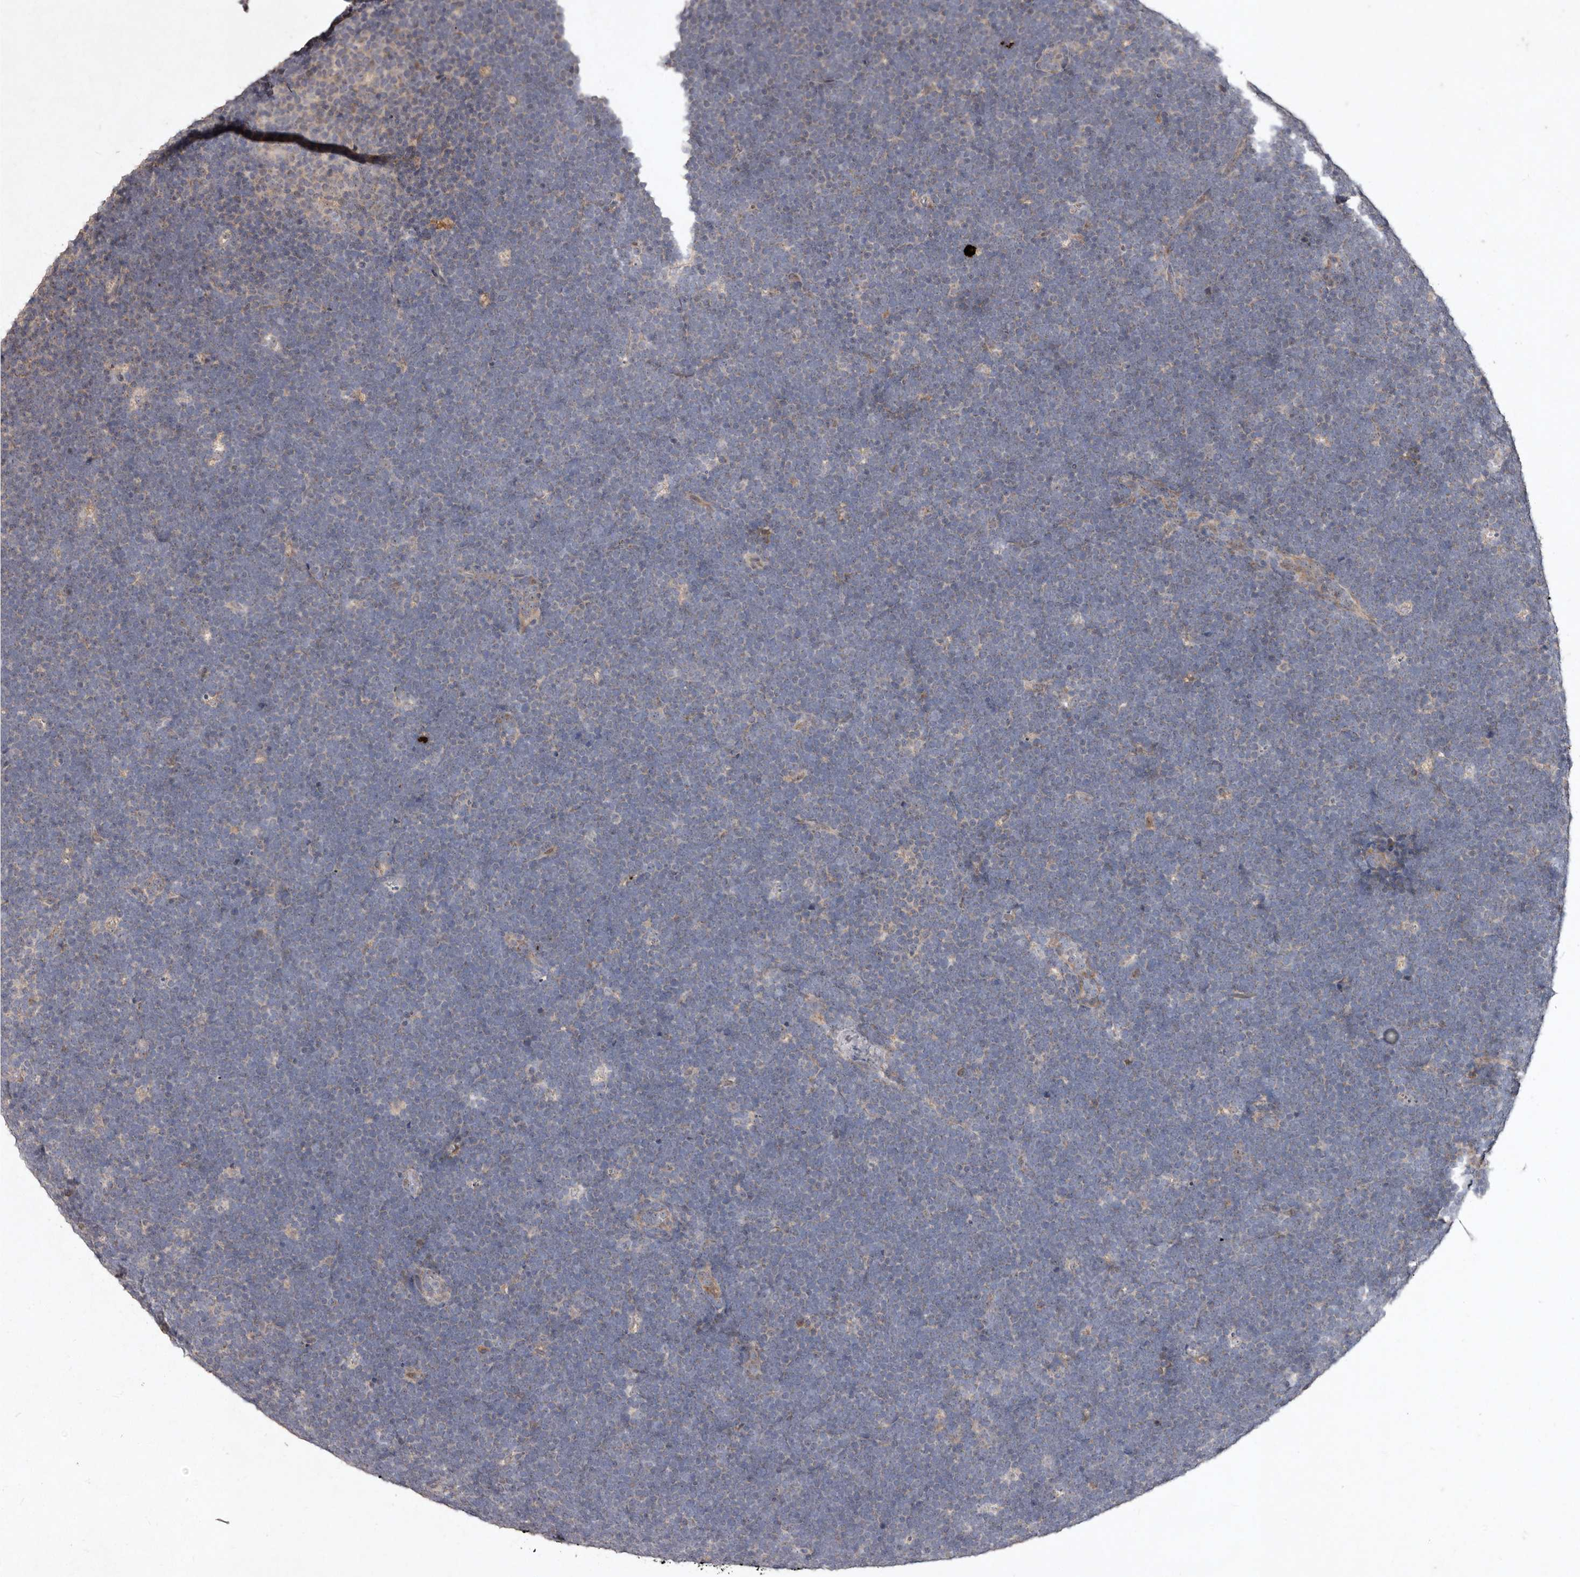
{"staining": {"intensity": "negative", "quantity": "none", "location": "none"}, "tissue": "lymphoma", "cell_type": "Tumor cells", "image_type": "cancer", "snomed": [{"axis": "morphology", "description": "Malignant lymphoma, non-Hodgkin's type, High grade"}, {"axis": "topography", "description": "Lymph node"}], "caption": "Immunohistochemistry (IHC) micrograph of human lymphoma stained for a protein (brown), which reveals no positivity in tumor cells.", "gene": "FLAD1", "patient": {"sex": "male", "age": 13}}